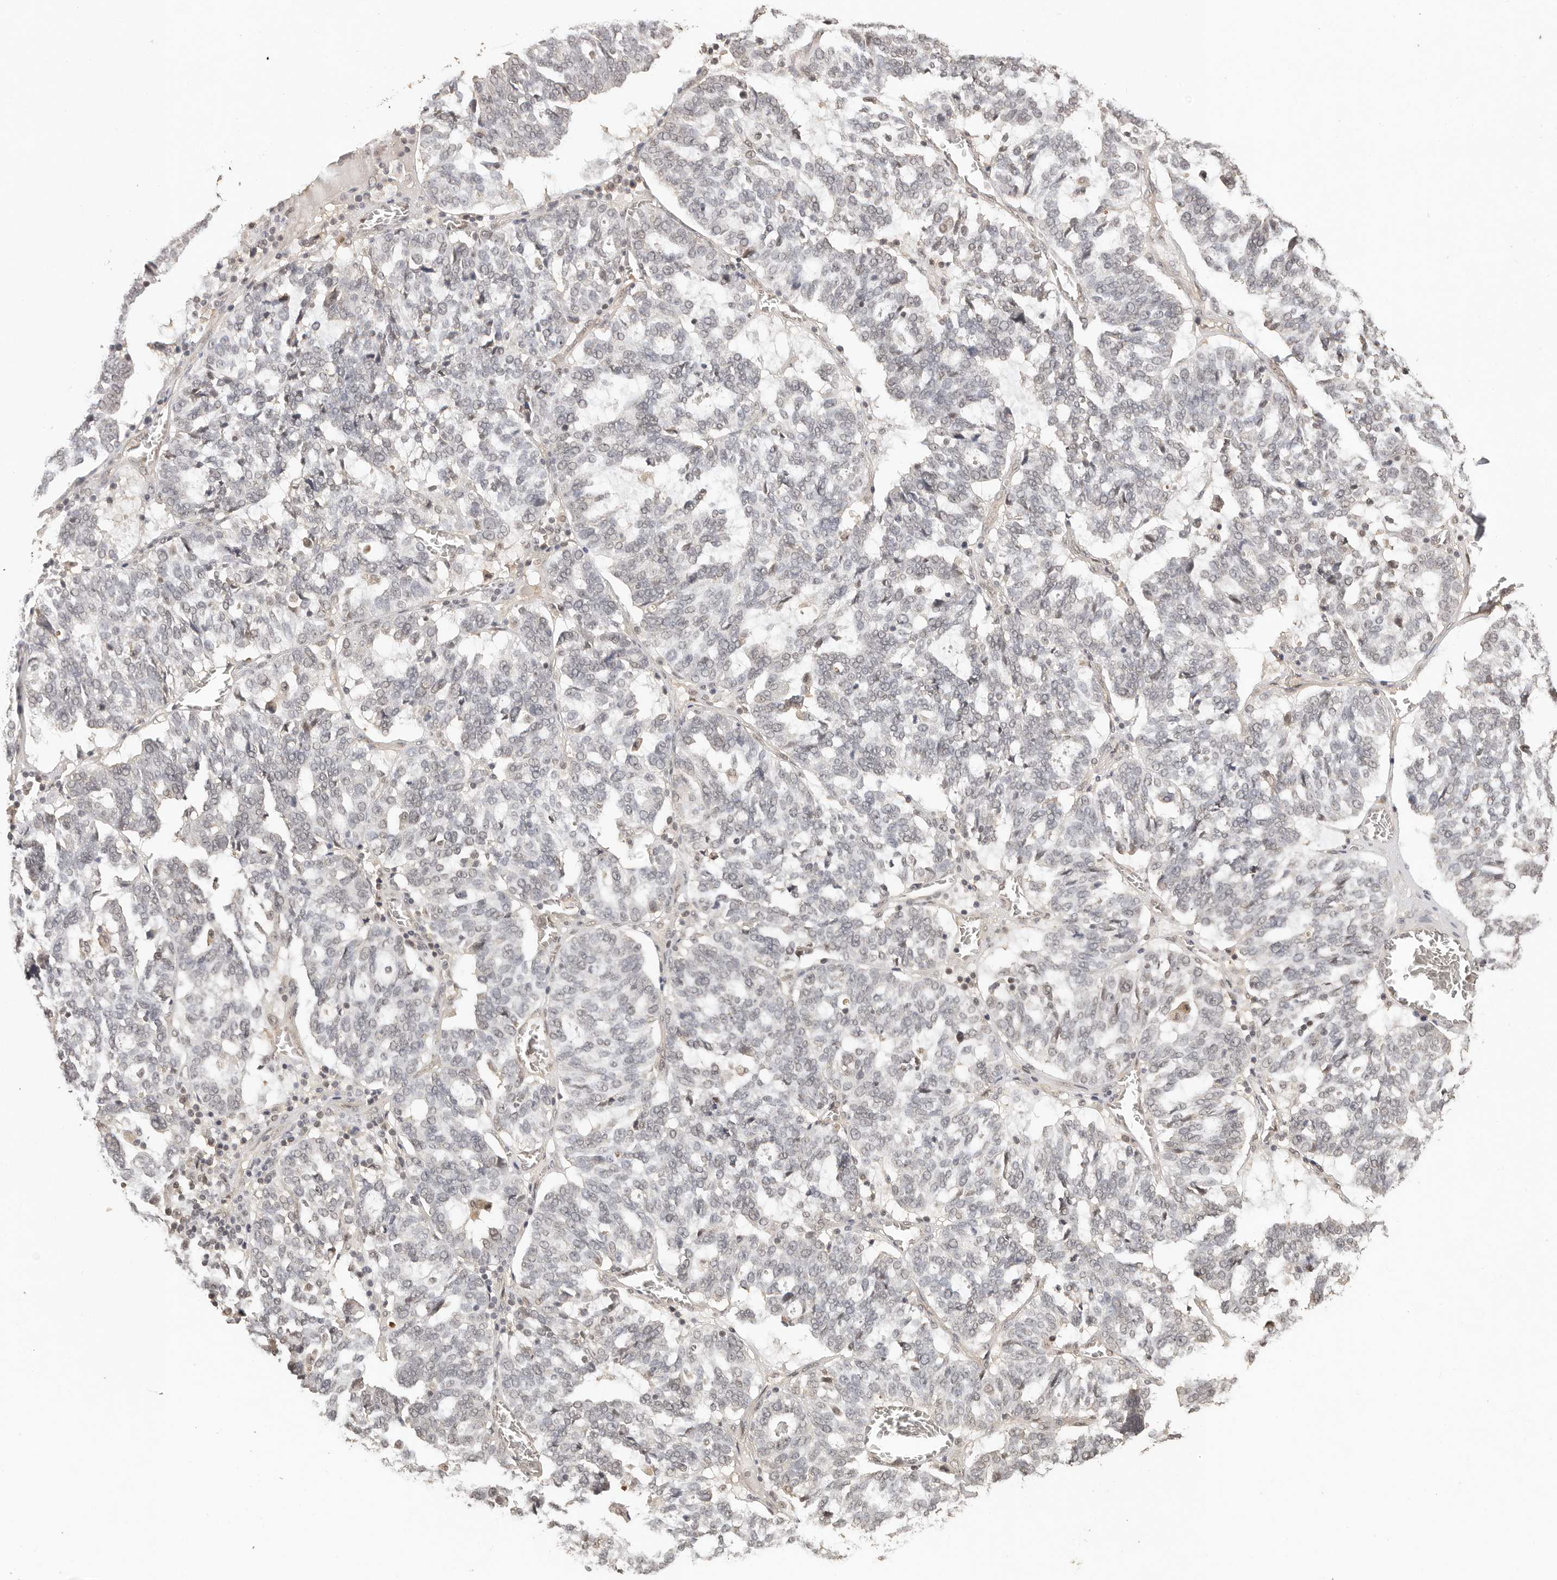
{"staining": {"intensity": "negative", "quantity": "none", "location": "none"}, "tissue": "ovarian cancer", "cell_type": "Tumor cells", "image_type": "cancer", "snomed": [{"axis": "morphology", "description": "Cystadenocarcinoma, serous, NOS"}, {"axis": "topography", "description": "Ovary"}], "caption": "Human ovarian cancer stained for a protein using immunohistochemistry (IHC) demonstrates no positivity in tumor cells.", "gene": "PSMA5", "patient": {"sex": "female", "age": 59}}